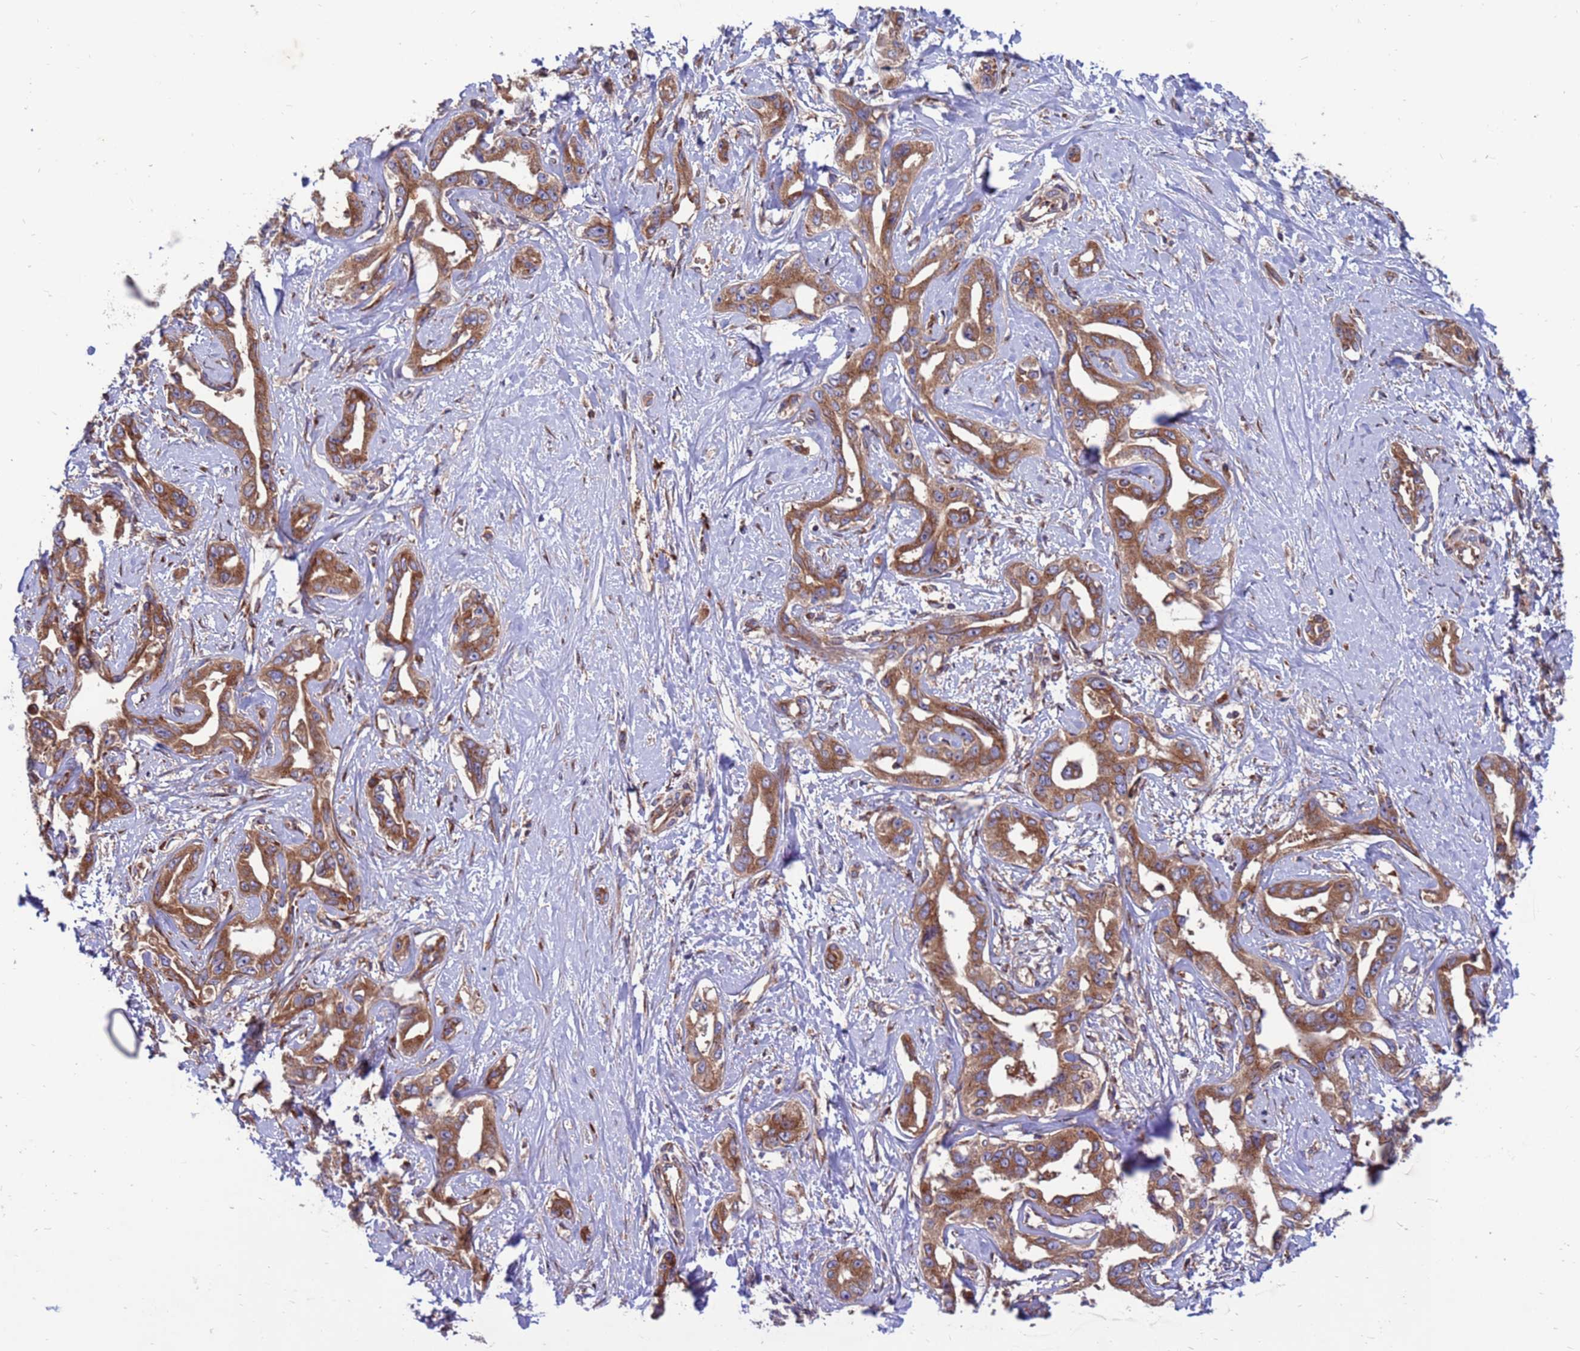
{"staining": {"intensity": "moderate", "quantity": ">75%", "location": "cytoplasmic/membranous"}, "tissue": "liver cancer", "cell_type": "Tumor cells", "image_type": "cancer", "snomed": [{"axis": "morphology", "description": "Cholangiocarcinoma"}, {"axis": "topography", "description": "Liver"}], "caption": "Immunohistochemical staining of liver cancer (cholangiocarcinoma) exhibits medium levels of moderate cytoplasmic/membranous protein expression in about >75% of tumor cells. The staining was performed using DAB (3,3'-diaminobenzidine), with brown indicating positive protein expression. Nuclei are stained blue with hematoxylin.", "gene": "ZC3HAV1", "patient": {"sex": "male", "age": 59}}